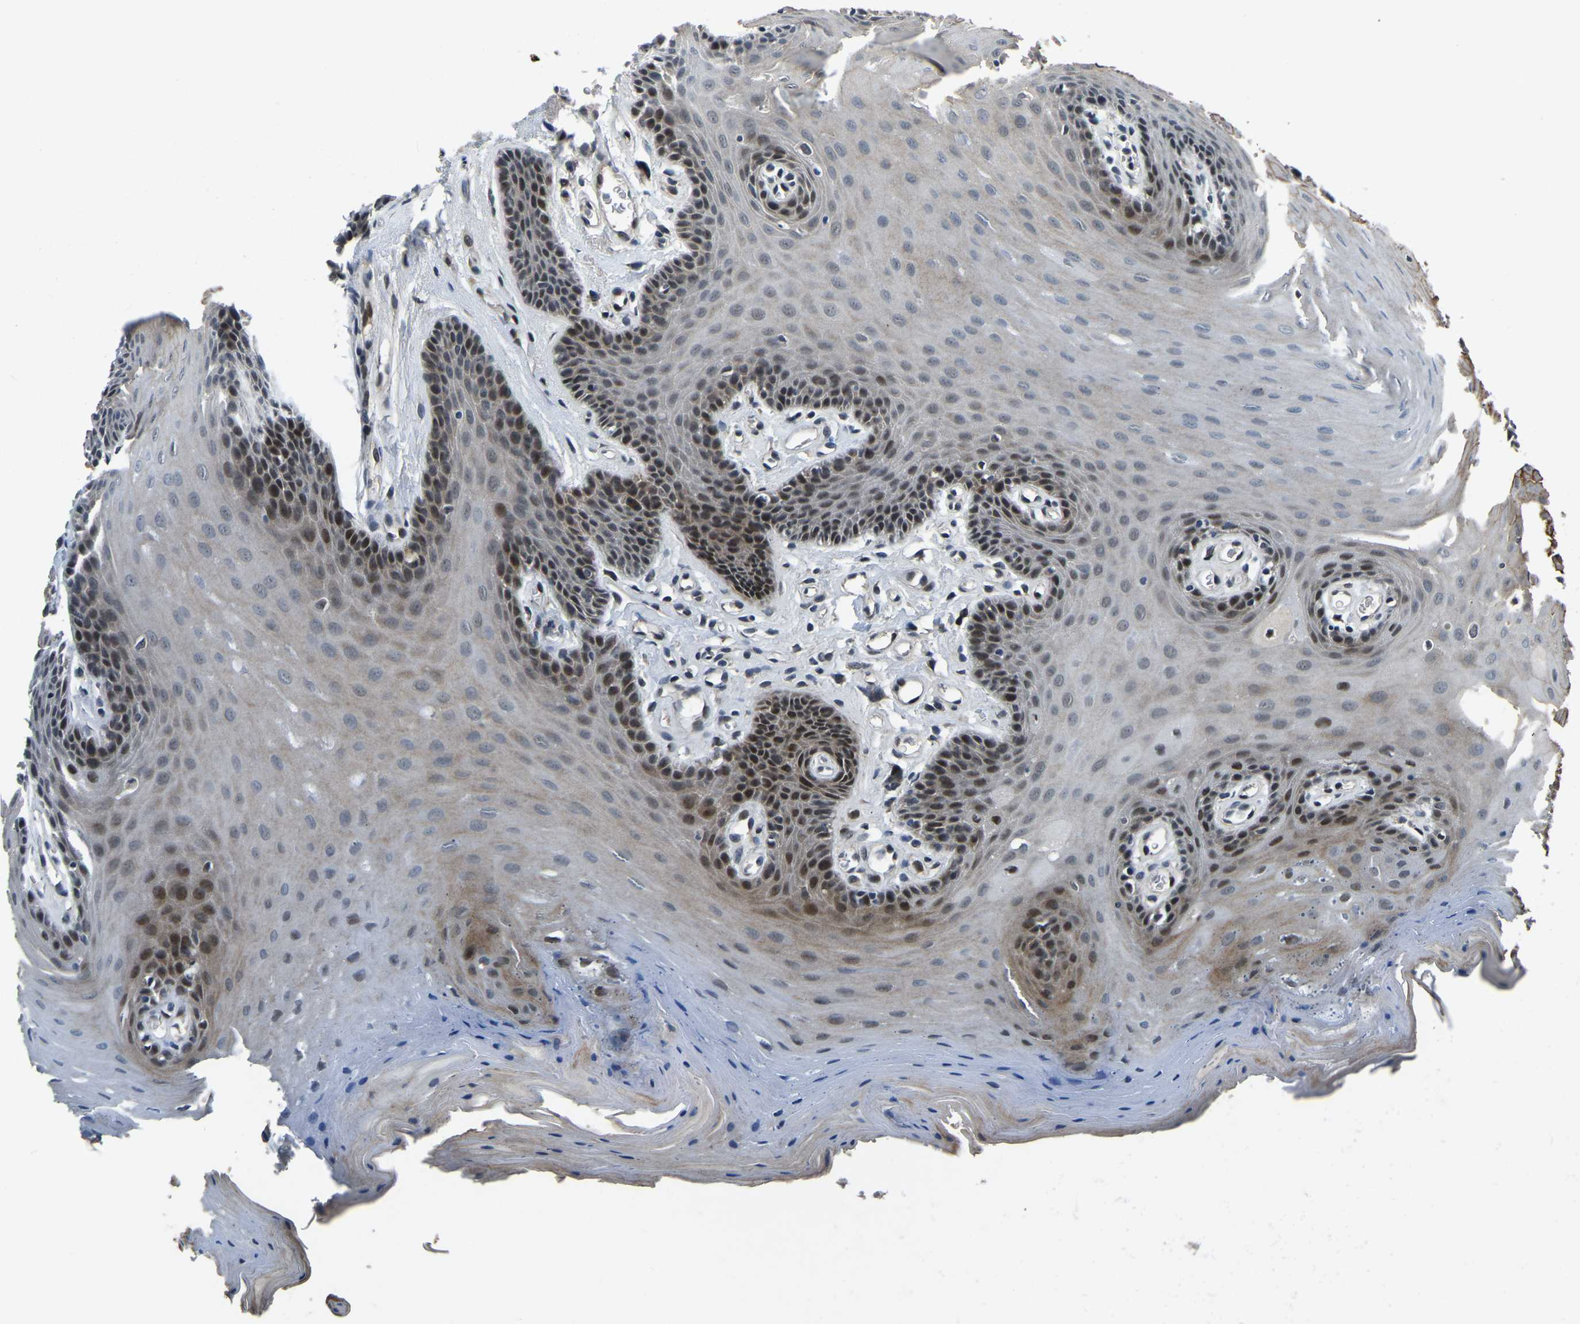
{"staining": {"intensity": "strong", "quantity": "<25%", "location": "cytoplasmic/membranous,nuclear"}, "tissue": "oral mucosa", "cell_type": "Squamous epithelial cells", "image_type": "normal", "snomed": [{"axis": "morphology", "description": "Normal tissue, NOS"}, {"axis": "morphology", "description": "Squamous cell carcinoma, NOS"}, {"axis": "topography", "description": "Oral tissue"}, {"axis": "topography", "description": "Head-Neck"}], "caption": "This image demonstrates IHC staining of normal oral mucosa, with medium strong cytoplasmic/membranous,nuclear expression in about <25% of squamous epithelial cells.", "gene": "ING2", "patient": {"sex": "male", "age": 71}}